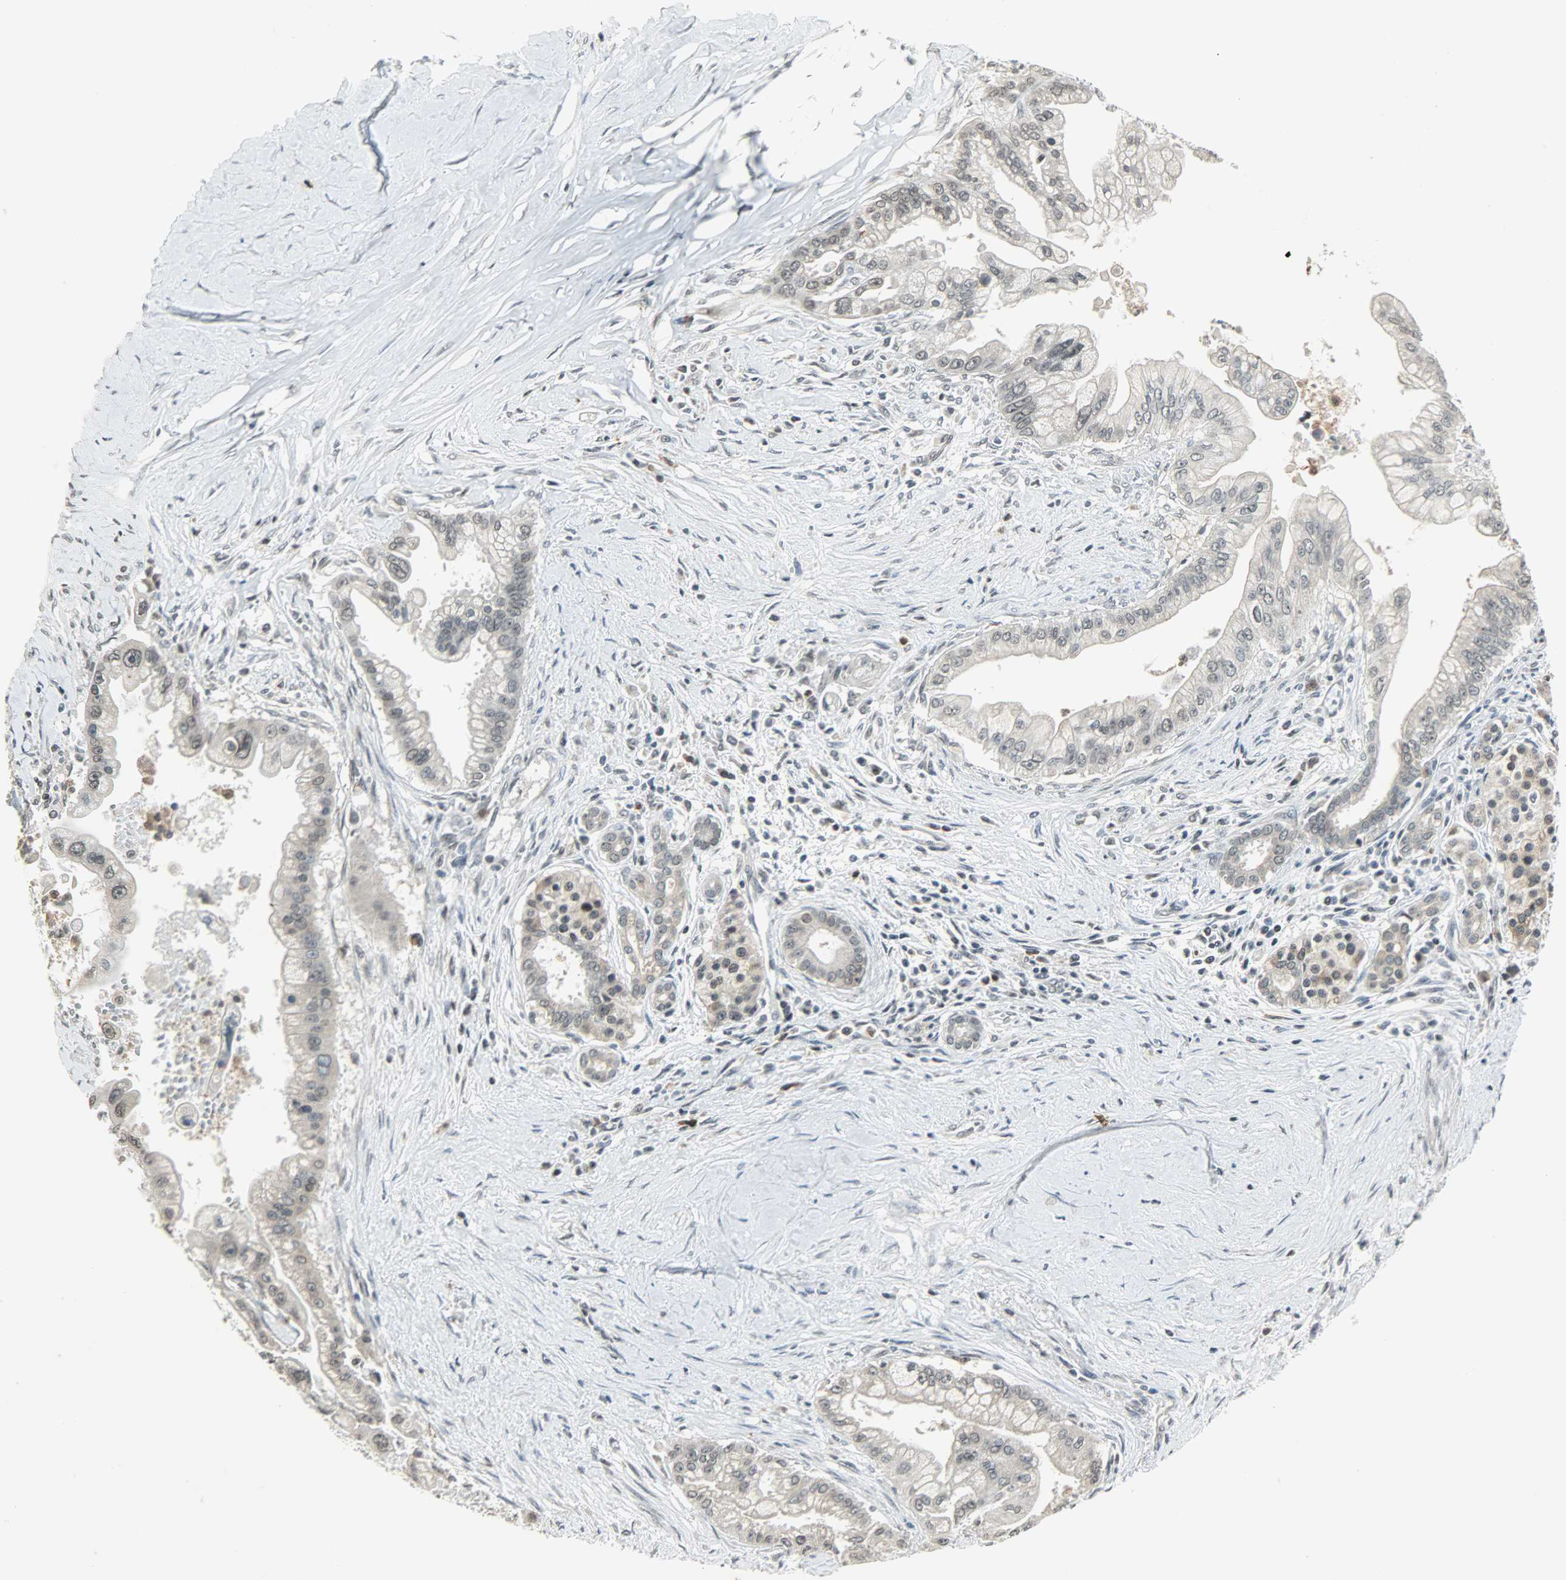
{"staining": {"intensity": "weak", "quantity": "<25%", "location": "nuclear"}, "tissue": "pancreatic cancer", "cell_type": "Tumor cells", "image_type": "cancer", "snomed": [{"axis": "morphology", "description": "Adenocarcinoma, NOS"}, {"axis": "topography", "description": "Pancreas"}], "caption": "Adenocarcinoma (pancreatic) stained for a protein using immunohistochemistry shows no expression tumor cells.", "gene": "SMARCA5", "patient": {"sex": "male", "age": 59}}